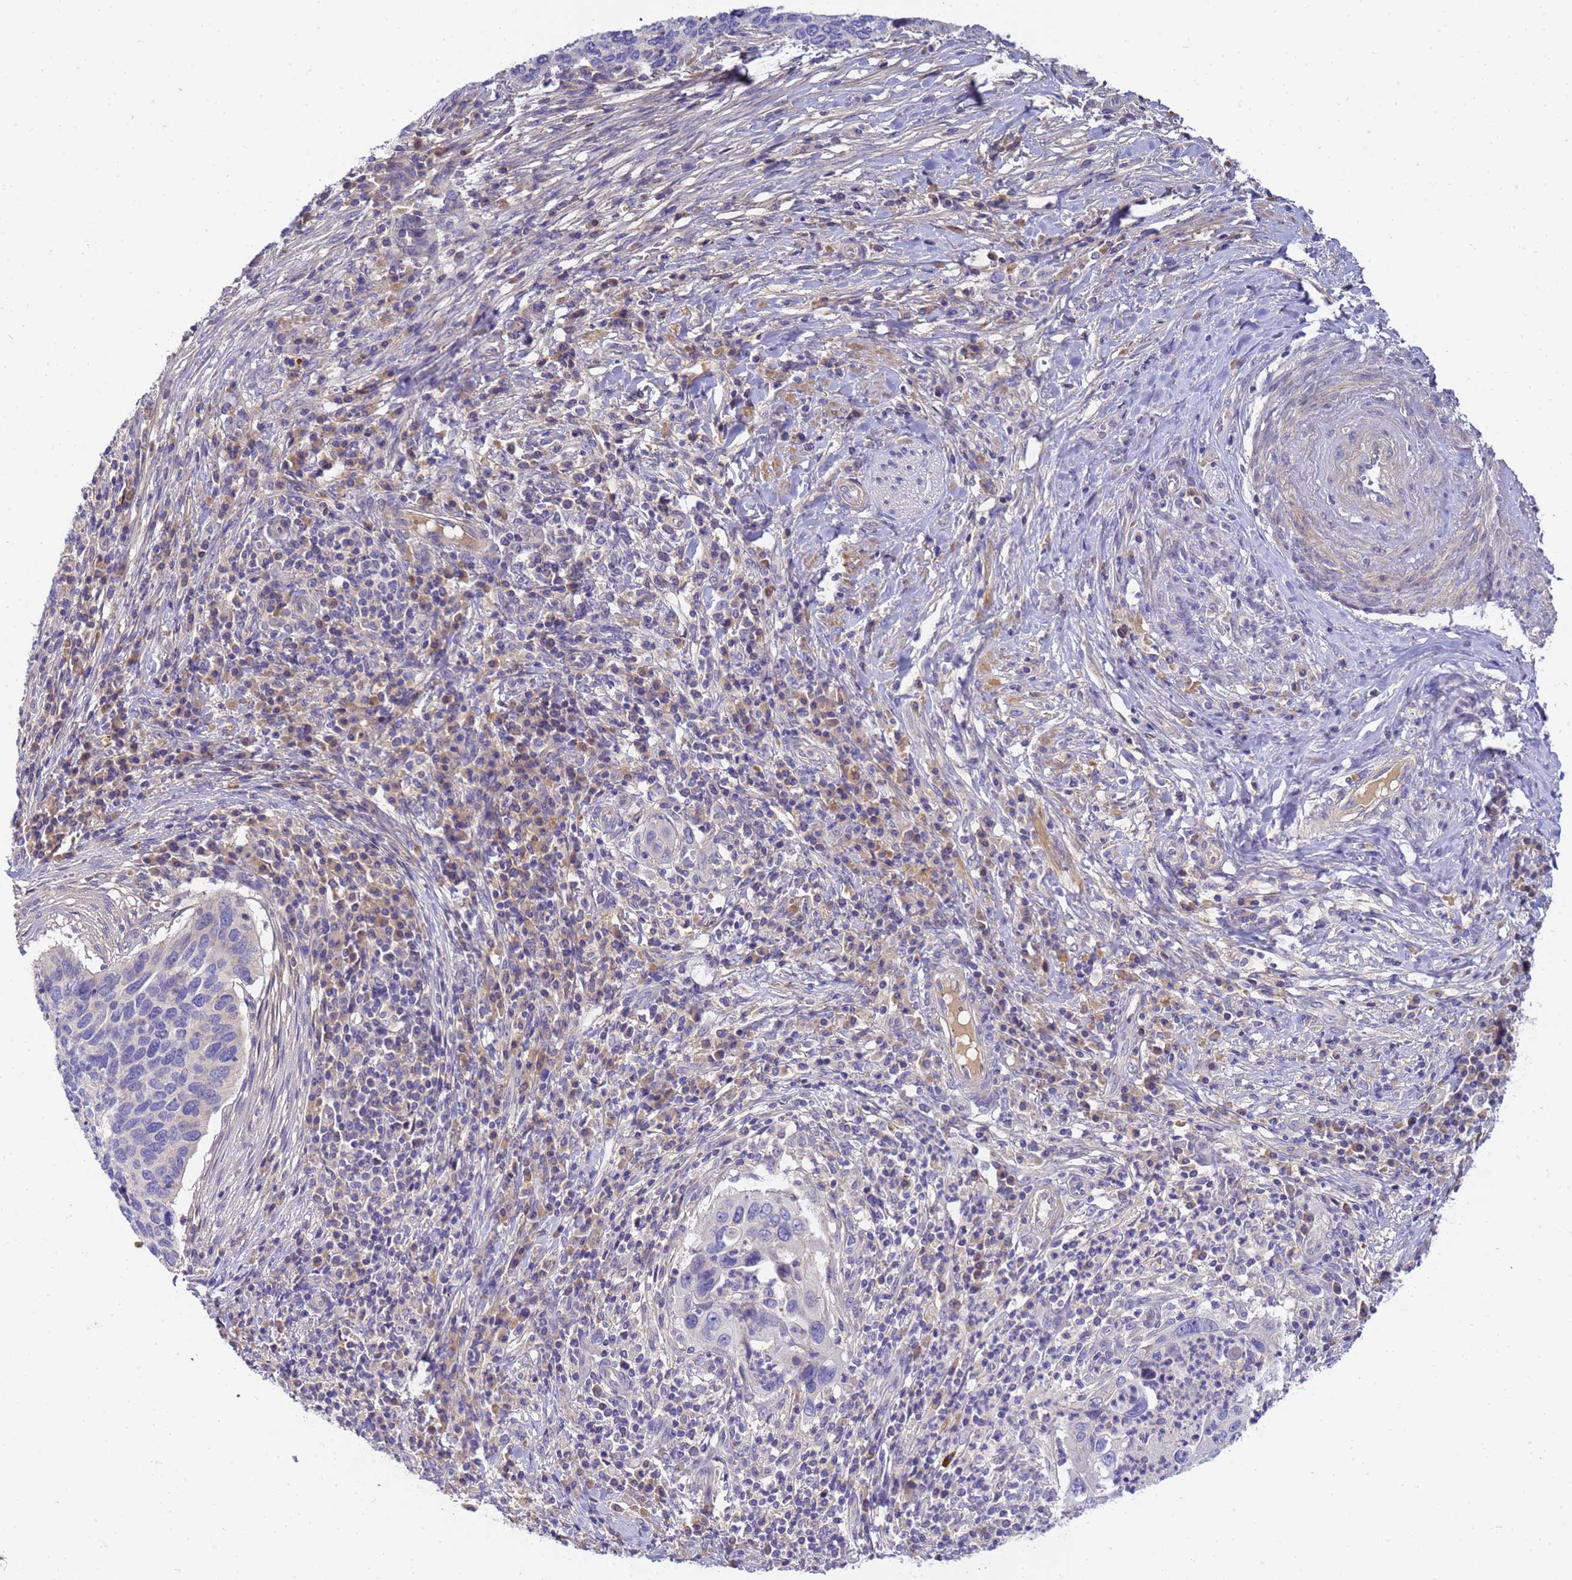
{"staining": {"intensity": "negative", "quantity": "none", "location": "none"}, "tissue": "cervical cancer", "cell_type": "Tumor cells", "image_type": "cancer", "snomed": [{"axis": "morphology", "description": "Squamous cell carcinoma, NOS"}, {"axis": "topography", "description": "Cervix"}], "caption": "Tumor cells are negative for protein expression in human cervical cancer.", "gene": "TBCD", "patient": {"sex": "female", "age": 38}}